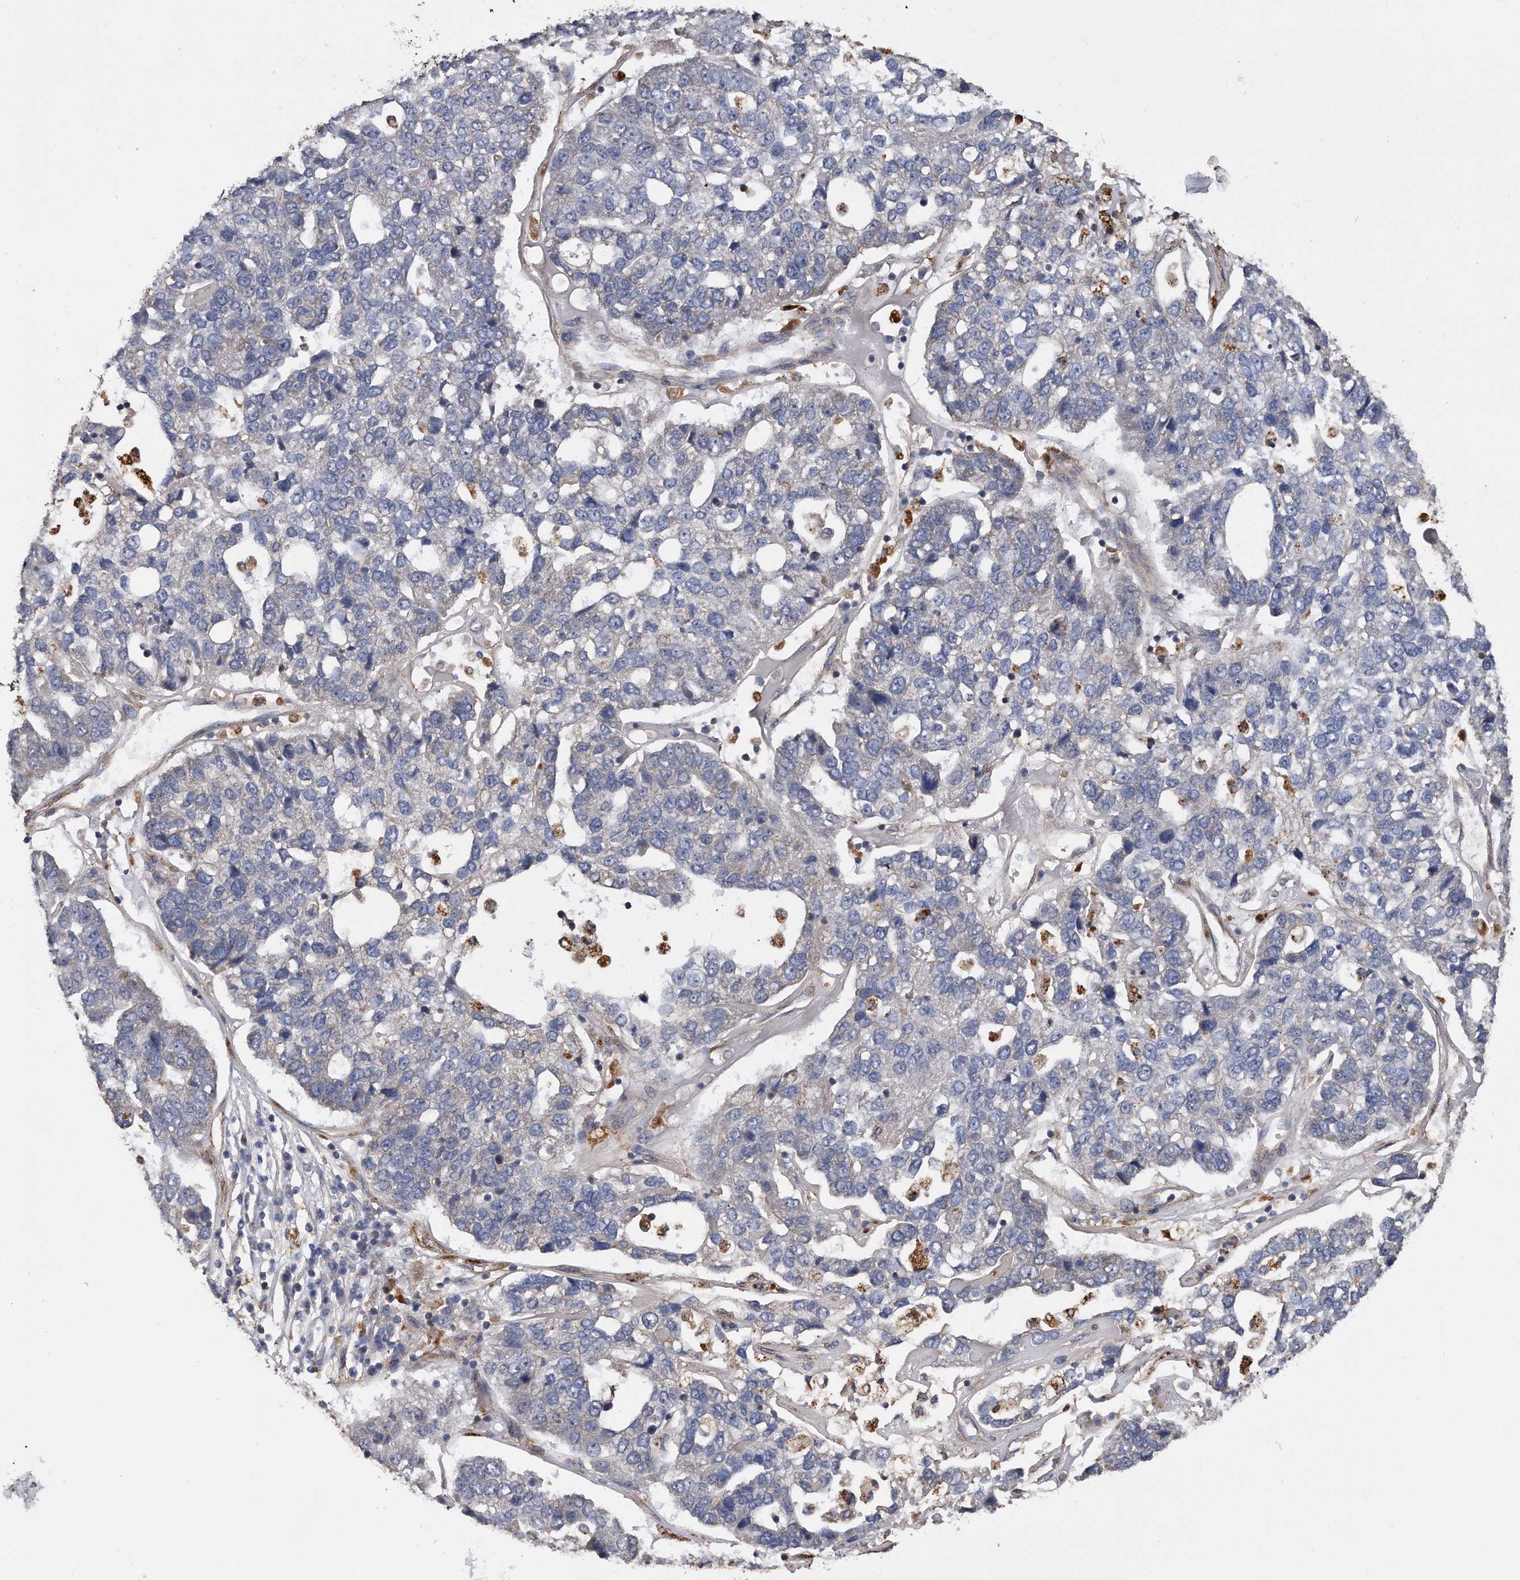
{"staining": {"intensity": "negative", "quantity": "none", "location": "none"}, "tissue": "pancreatic cancer", "cell_type": "Tumor cells", "image_type": "cancer", "snomed": [{"axis": "morphology", "description": "Adenocarcinoma, NOS"}, {"axis": "topography", "description": "Pancreas"}], "caption": "Immunohistochemistry (IHC) of human adenocarcinoma (pancreatic) demonstrates no staining in tumor cells.", "gene": "KCND3", "patient": {"sex": "female", "age": 61}}